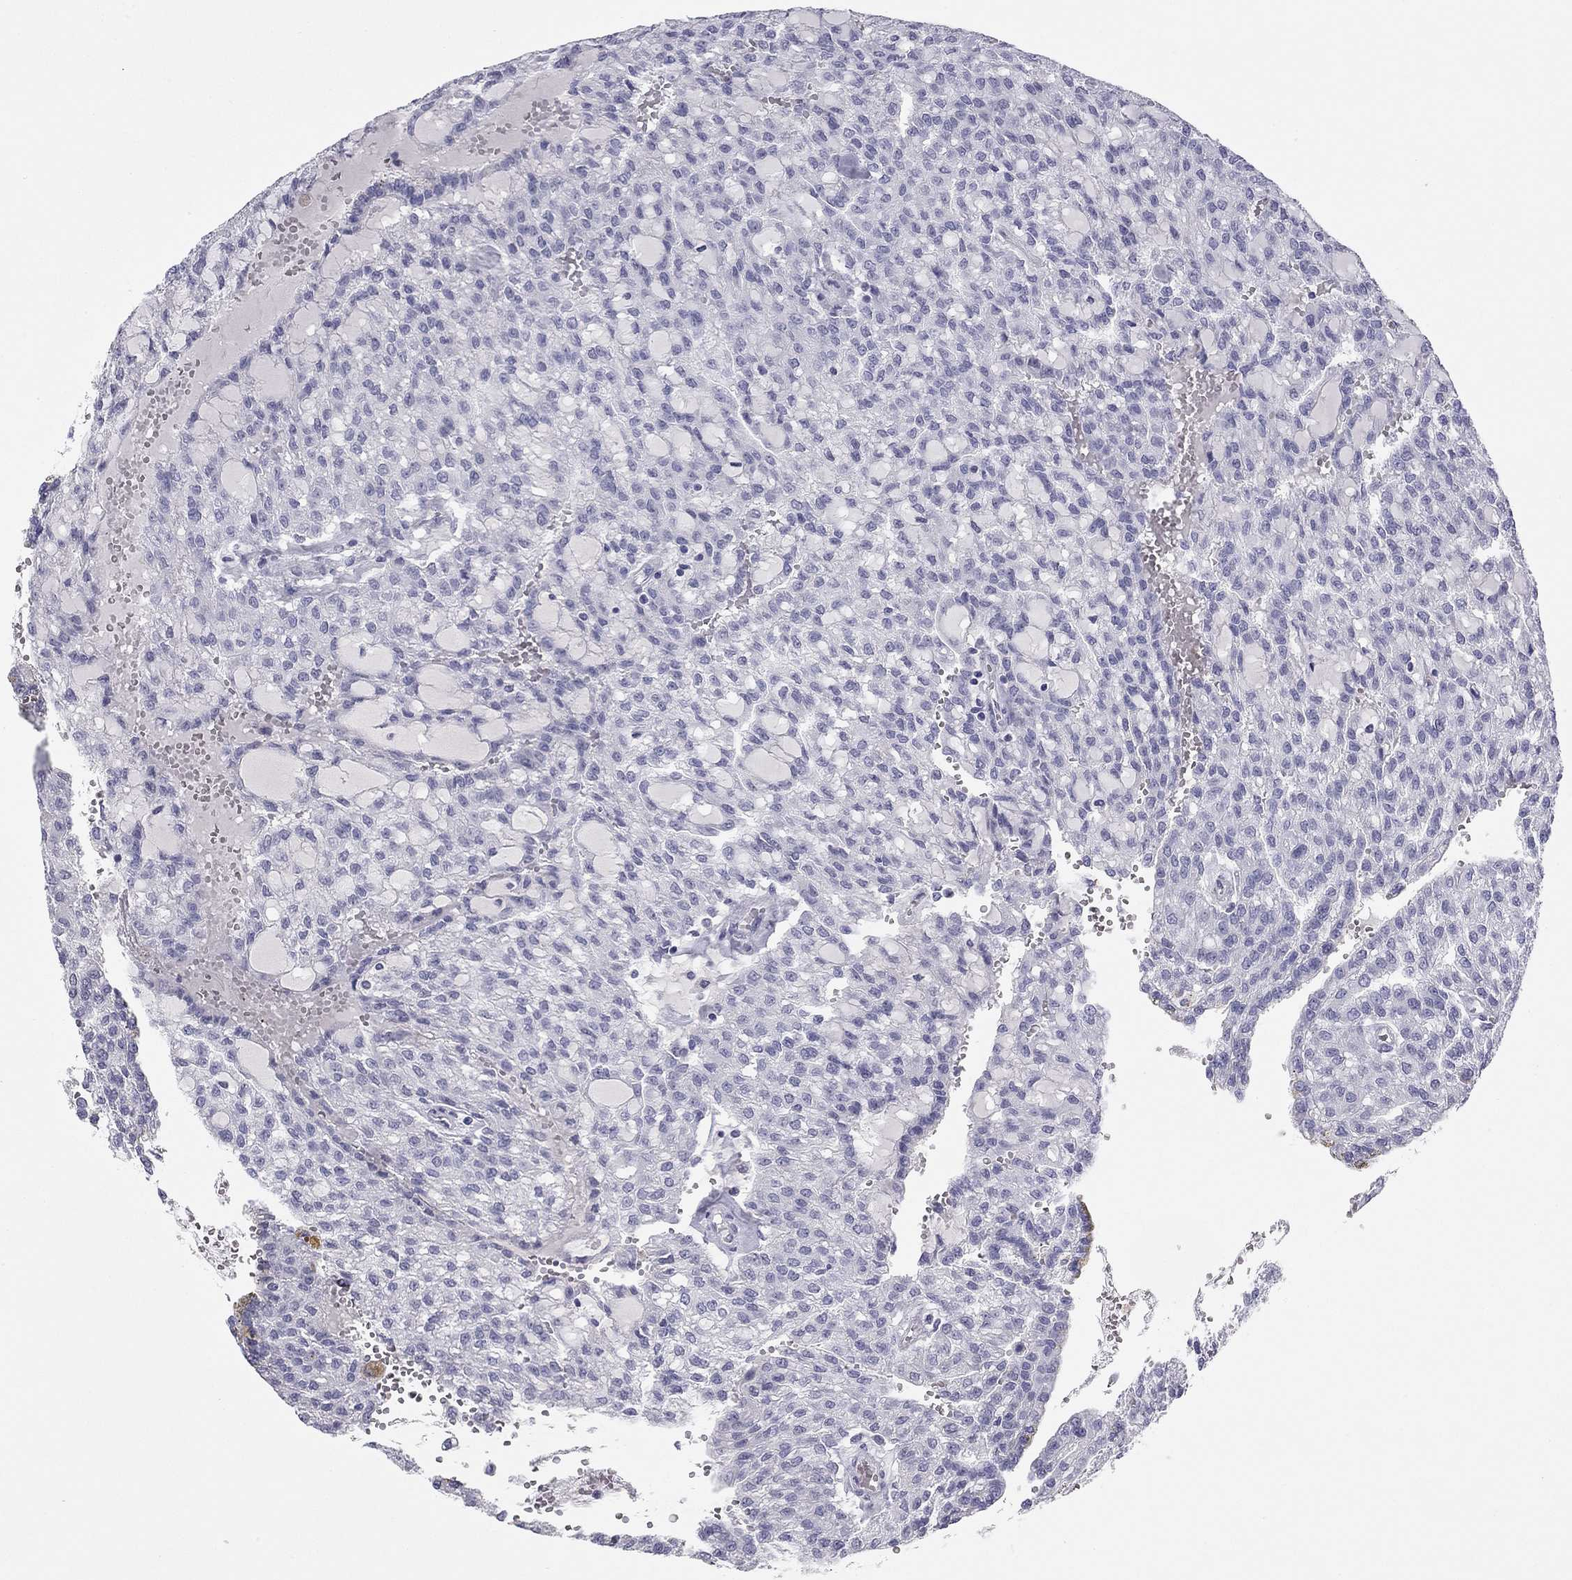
{"staining": {"intensity": "negative", "quantity": "none", "location": "none"}, "tissue": "renal cancer", "cell_type": "Tumor cells", "image_type": "cancer", "snomed": [{"axis": "morphology", "description": "Adenocarcinoma, NOS"}, {"axis": "topography", "description": "Kidney"}], "caption": "High magnification brightfield microscopy of renal cancer (adenocarcinoma) stained with DAB (3,3'-diaminobenzidine) (brown) and counterstained with hematoxylin (blue): tumor cells show no significant staining.", "gene": "TFAP2B", "patient": {"sex": "male", "age": 63}}